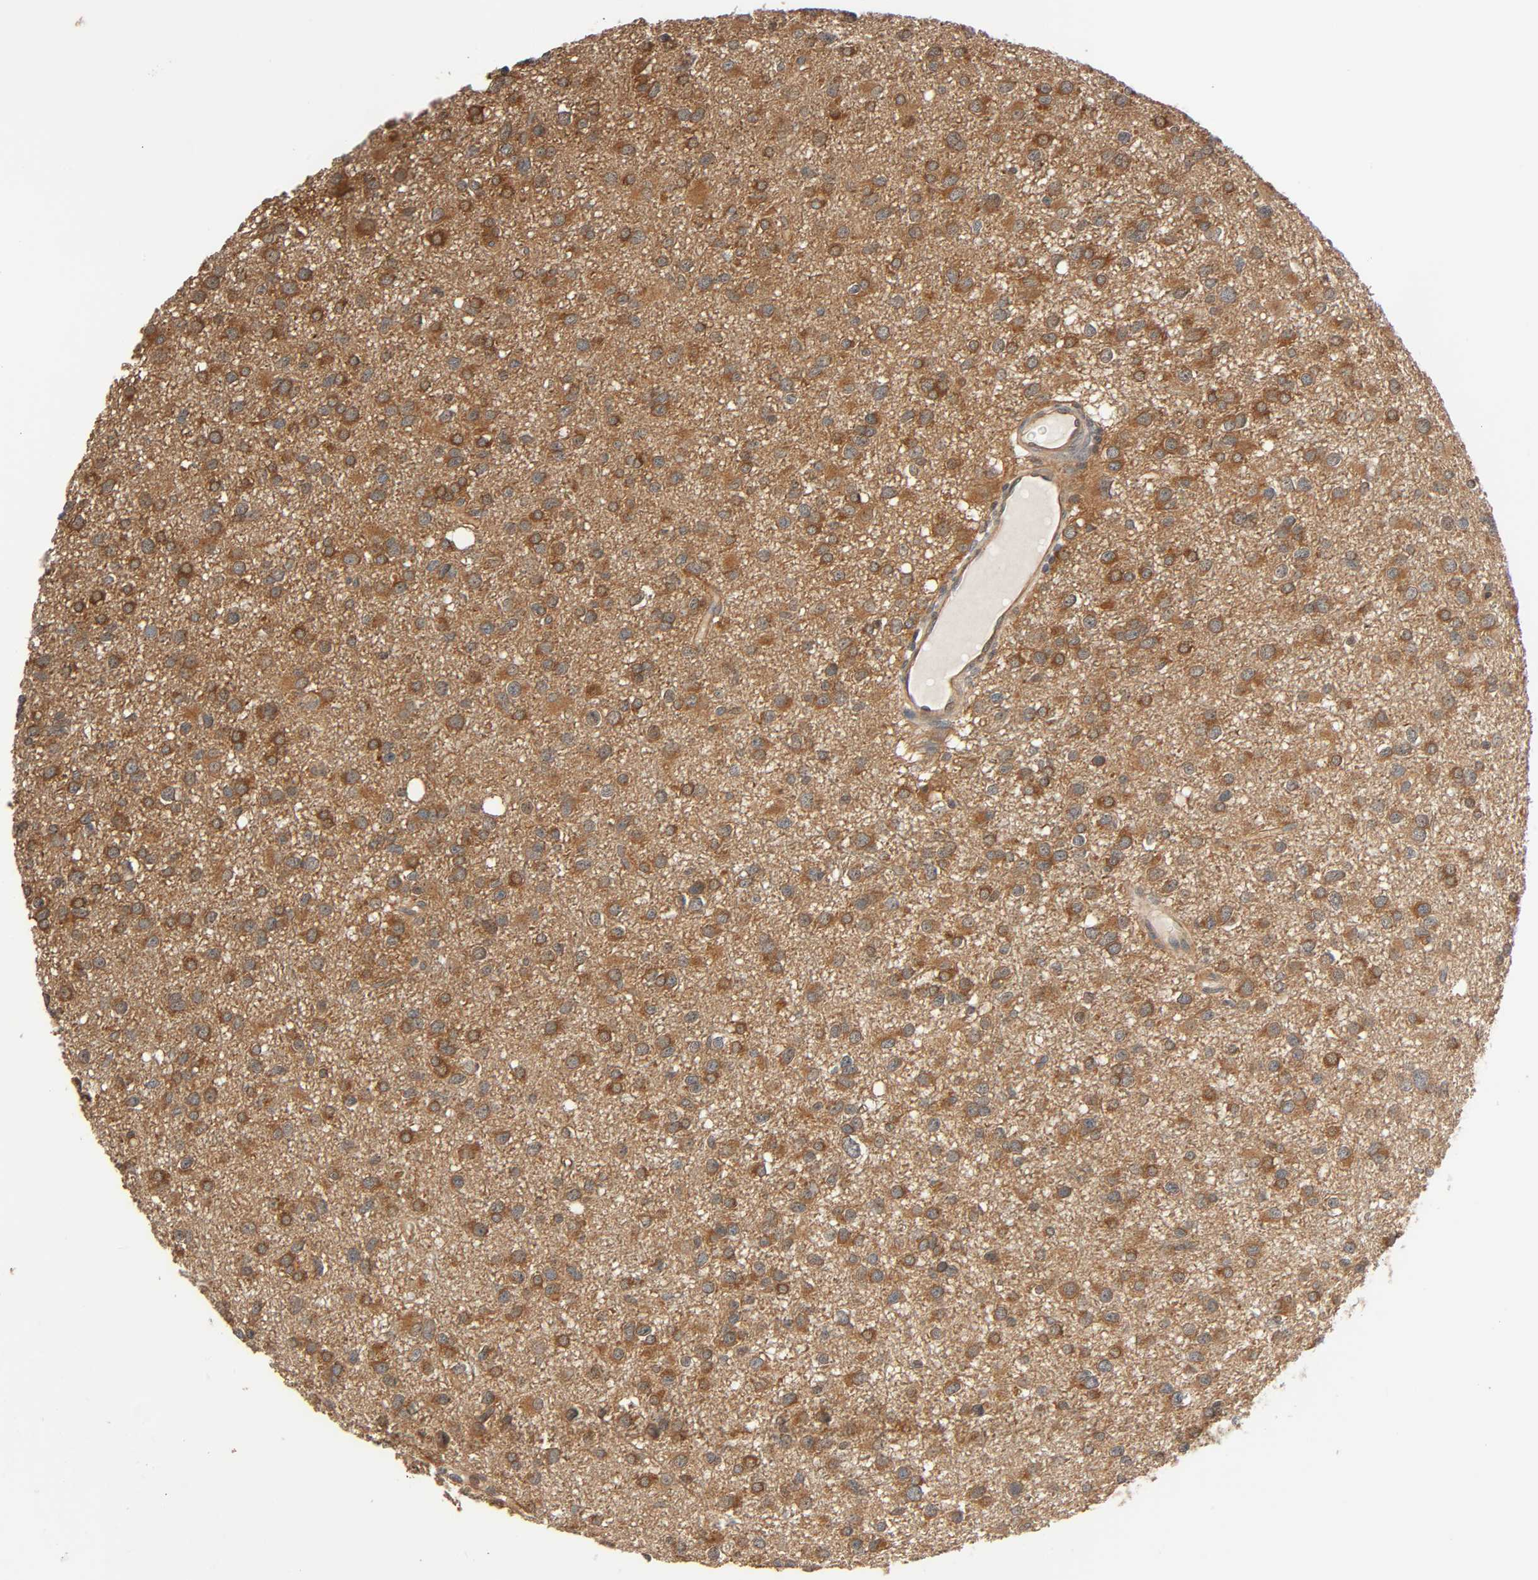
{"staining": {"intensity": "moderate", "quantity": ">75%", "location": "cytoplasmic/membranous"}, "tissue": "glioma", "cell_type": "Tumor cells", "image_type": "cancer", "snomed": [{"axis": "morphology", "description": "Glioma, malignant, Low grade"}, {"axis": "topography", "description": "Brain"}], "caption": "Tumor cells show medium levels of moderate cytoplasmic/membranous expression in about >75% of cells in human malignant glioma (low-grade).", "gene": "PPP2R1B", "patient": {"sex": "male", "age": 42}}